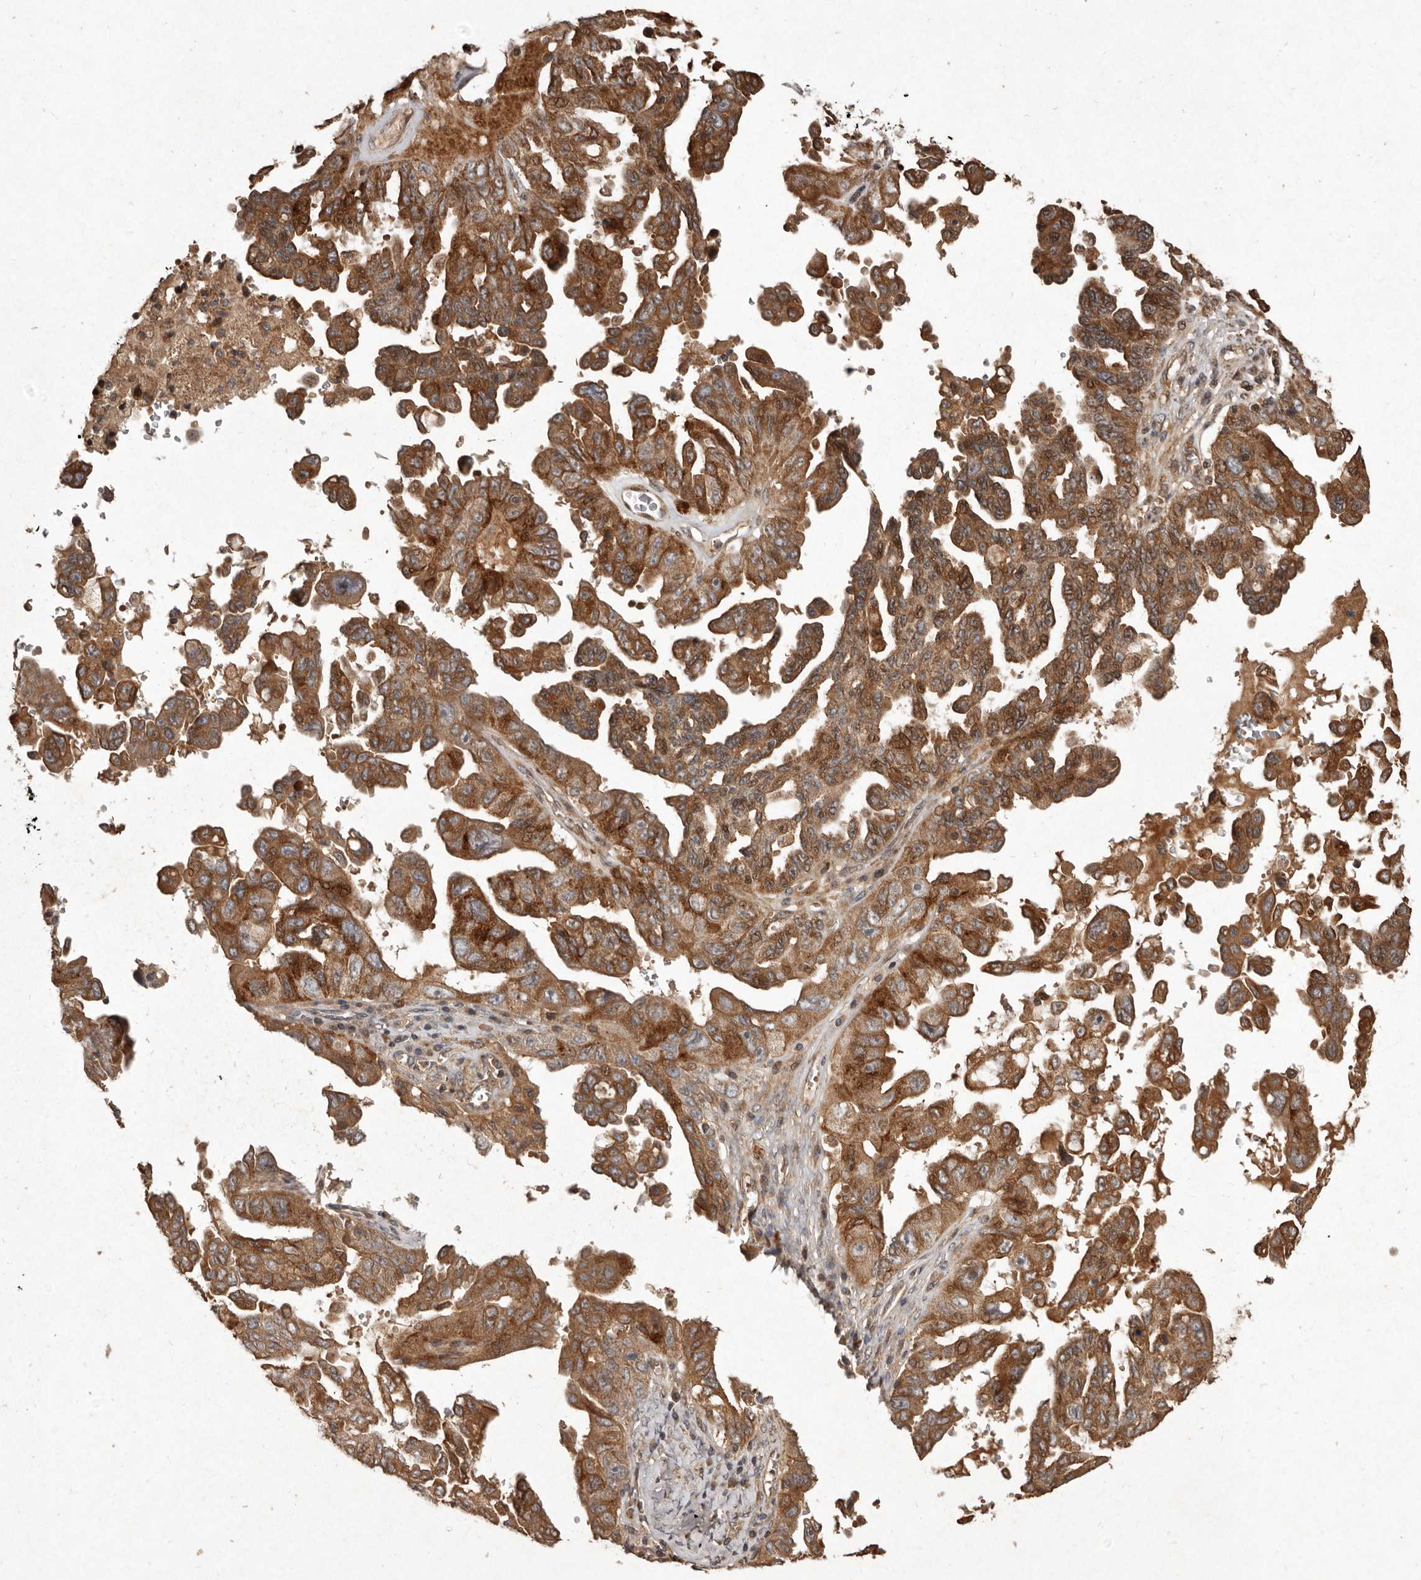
{"staining": {"intensity": "strong", "quantity": ">75%", "location": "cytoplasmic/membranous"}, "tissue": "ovarian cancer", "cell_type": "Tumor cells", "image_type": "cancer", "snomed": [{"axis": "morphology", "description": "Carcinoma, endometroid"}, {"axis": "topography", "description": "Ovary"}], "caption": "Protein staining of ovarian endometroid carcinoma tissue demonstrates strong cytoplasmic/membranous positivity in about >75% of tumor cells.", "gene": "SEMA3A", "patient": {"sex": "female", "age": 62}}